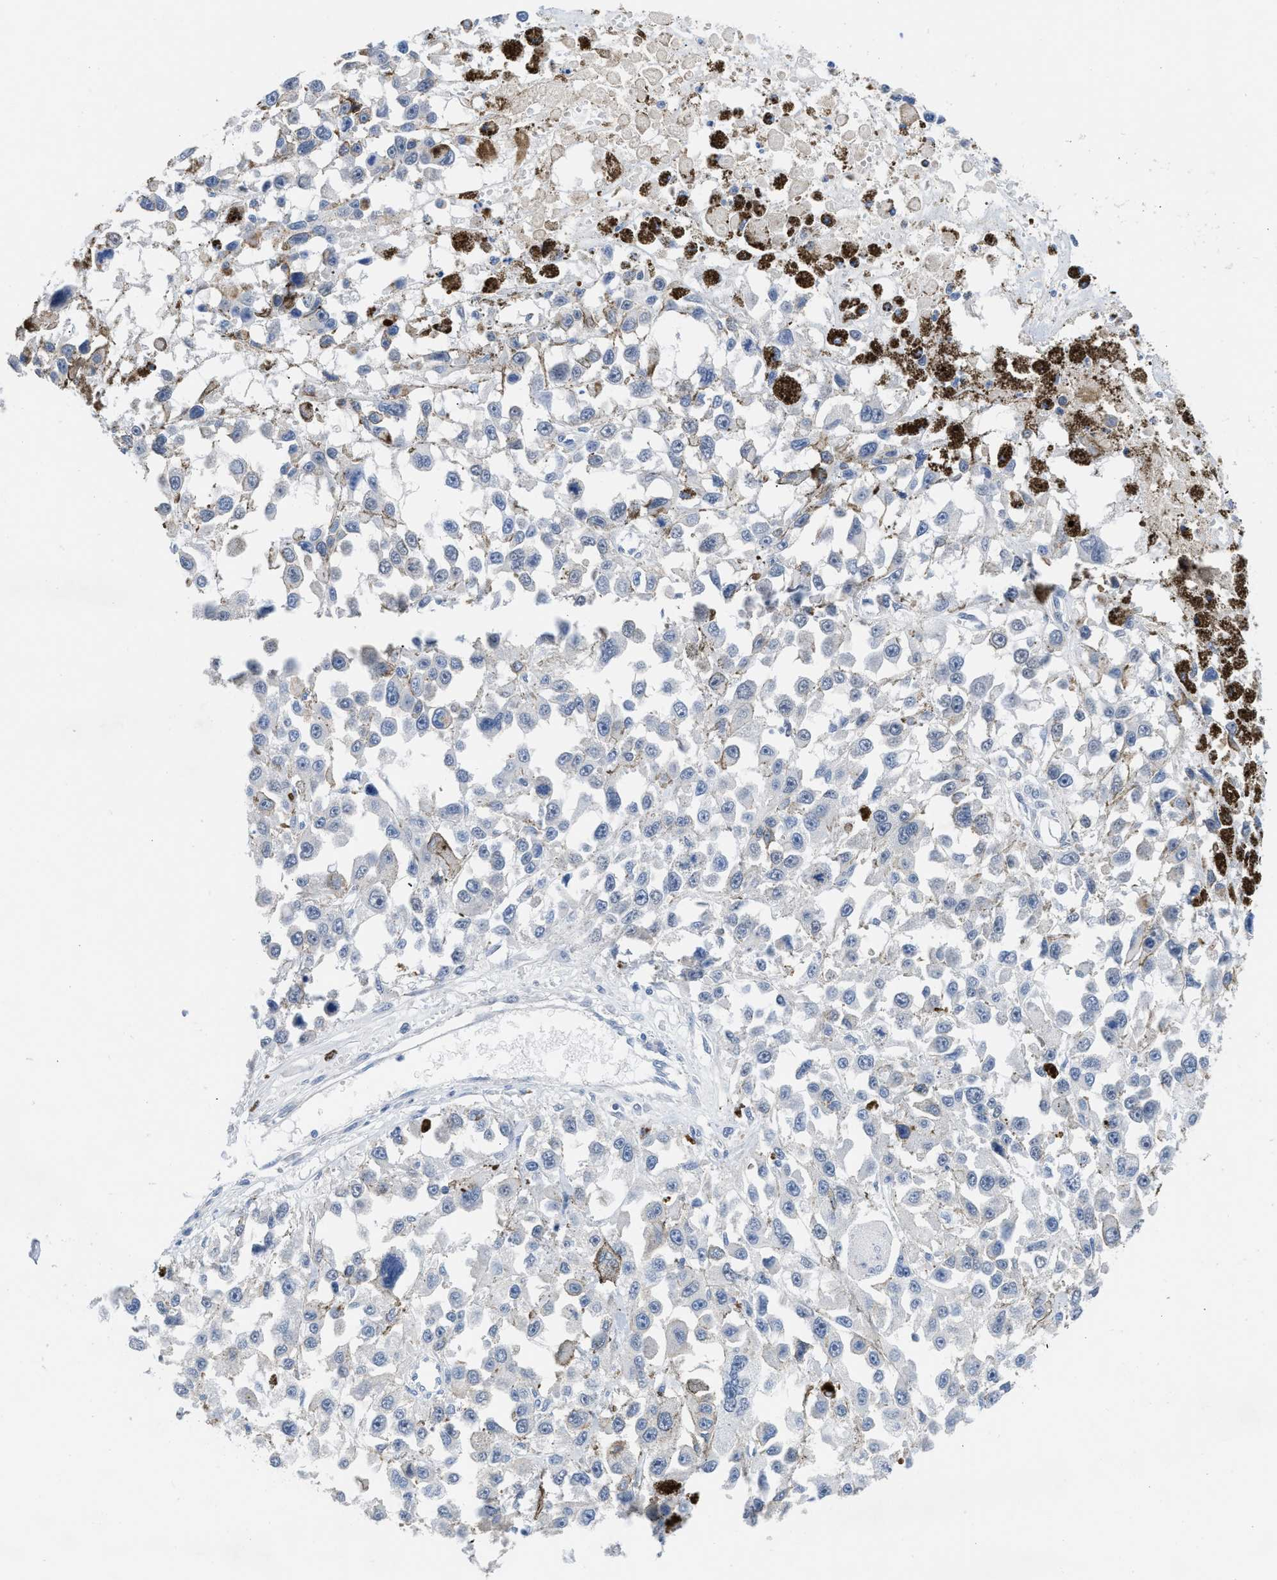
{"staining": {"intensity": "negative", "quantity": "none", "location": "none"}, "tissue": "melanoma", "cell_type": "Tumor cells", "image_type": "cancer", "snomed": [{"axis": "morphology", "description": "Malignant melanoma, Metastatic site"}, {"axis": "topography", "description": "Lymph node"}], "caption": "This is a photomicrograph of immunohistochemistry (IHC) staining of malignant melanoma (metastatic site), which shows no staining in tumor cells.", "gene": "OR9K2", "patient": {"sex": "male", "age": 59}}